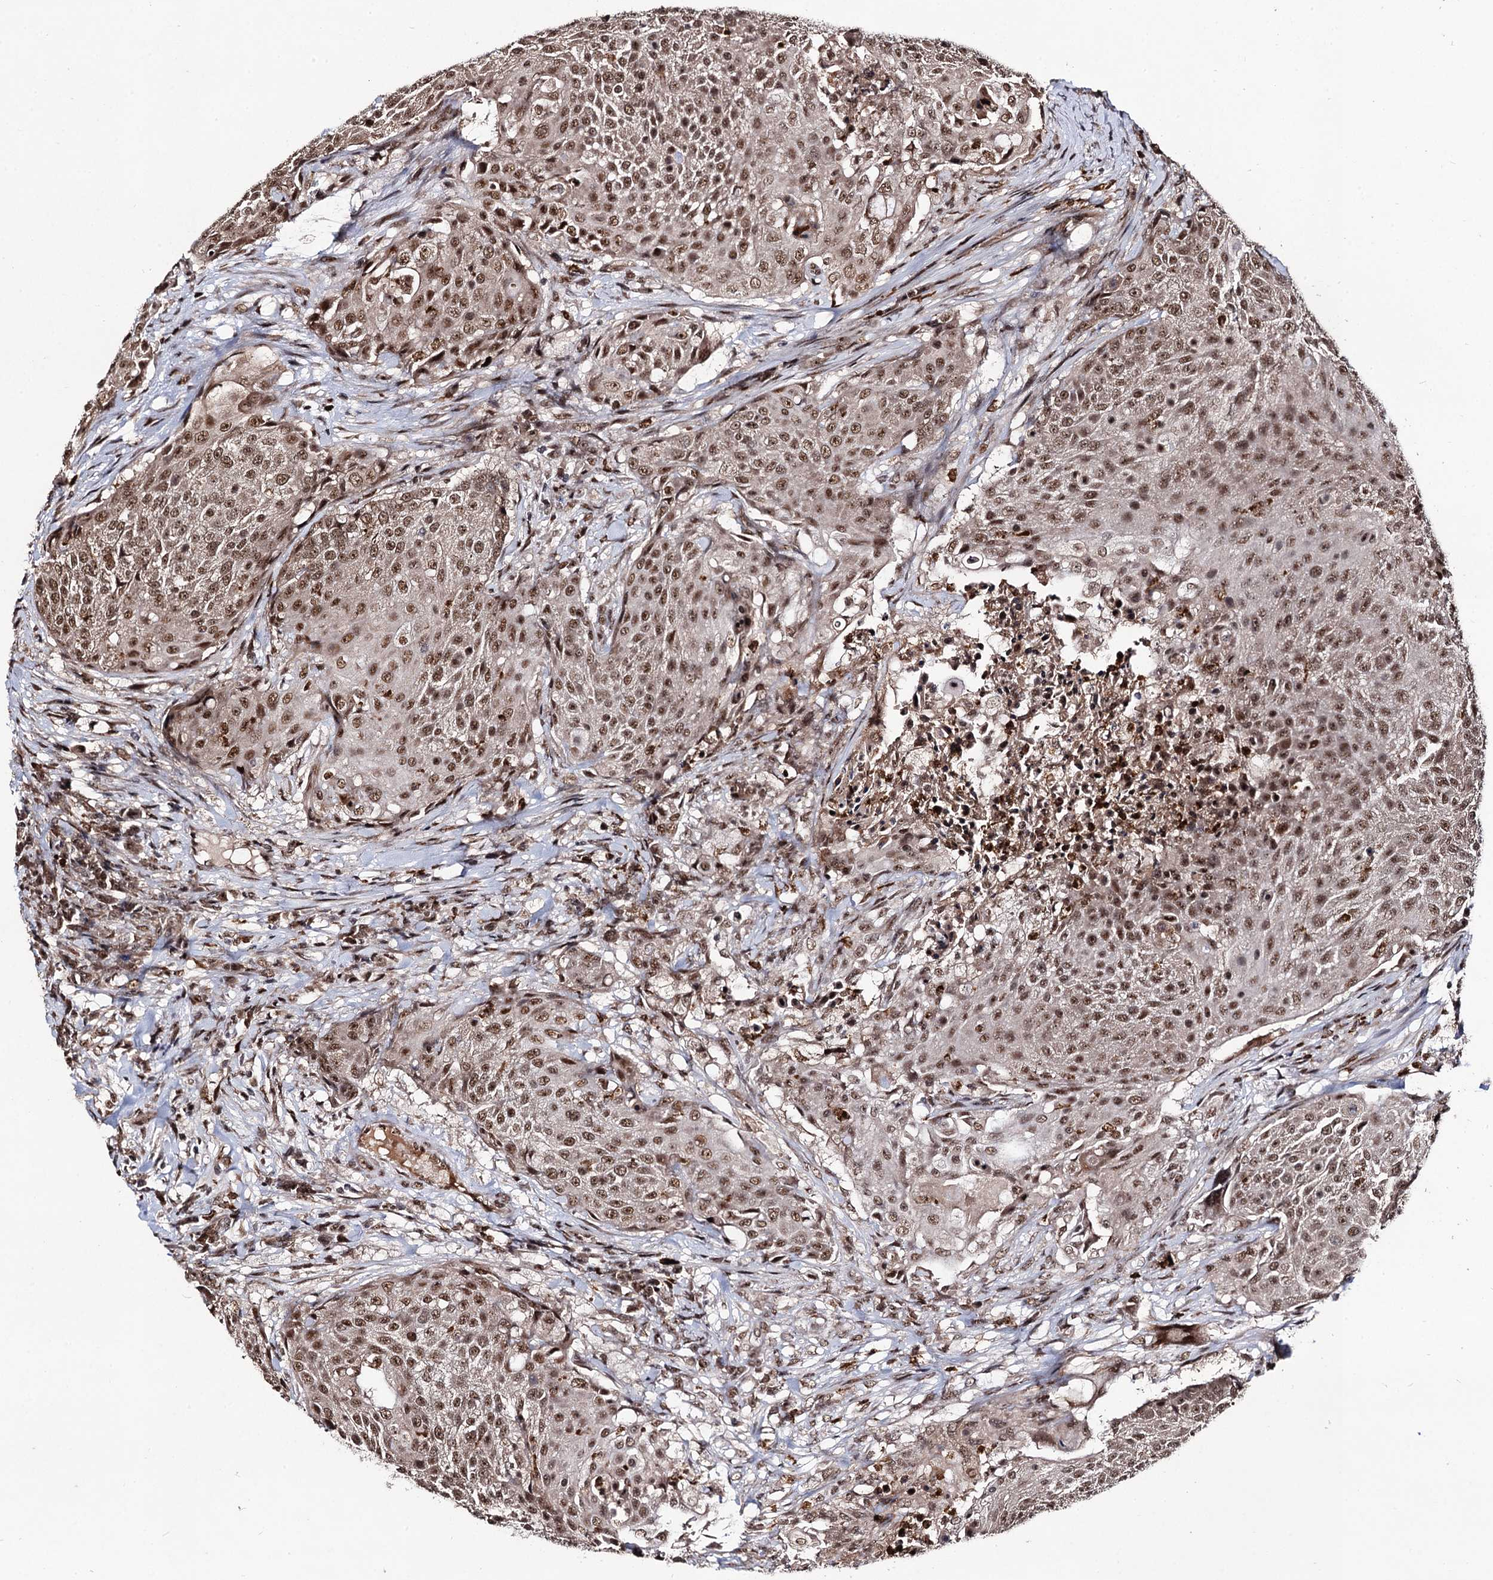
{"staining": {"intensity": "moderate", "quantity": ">75%", "location": "nuclear"}, "tissue": "urothelial cancer", "cell_type": "Tumor cells", "image_type": "cancer", "snomed": [{"axis": "morphology", "description": "Urothelial carcinoma, High grade"}, {"axis": "topography", "description": "Urinary bladder"}], "caption": "Moderate nuclear expression for a protein is seen in approximately >75% of tumor cells of urothelial cancer using immunohistochemistry.", "gene": "SFSWAP", "patient": {"sex": "female", "age": 63}}